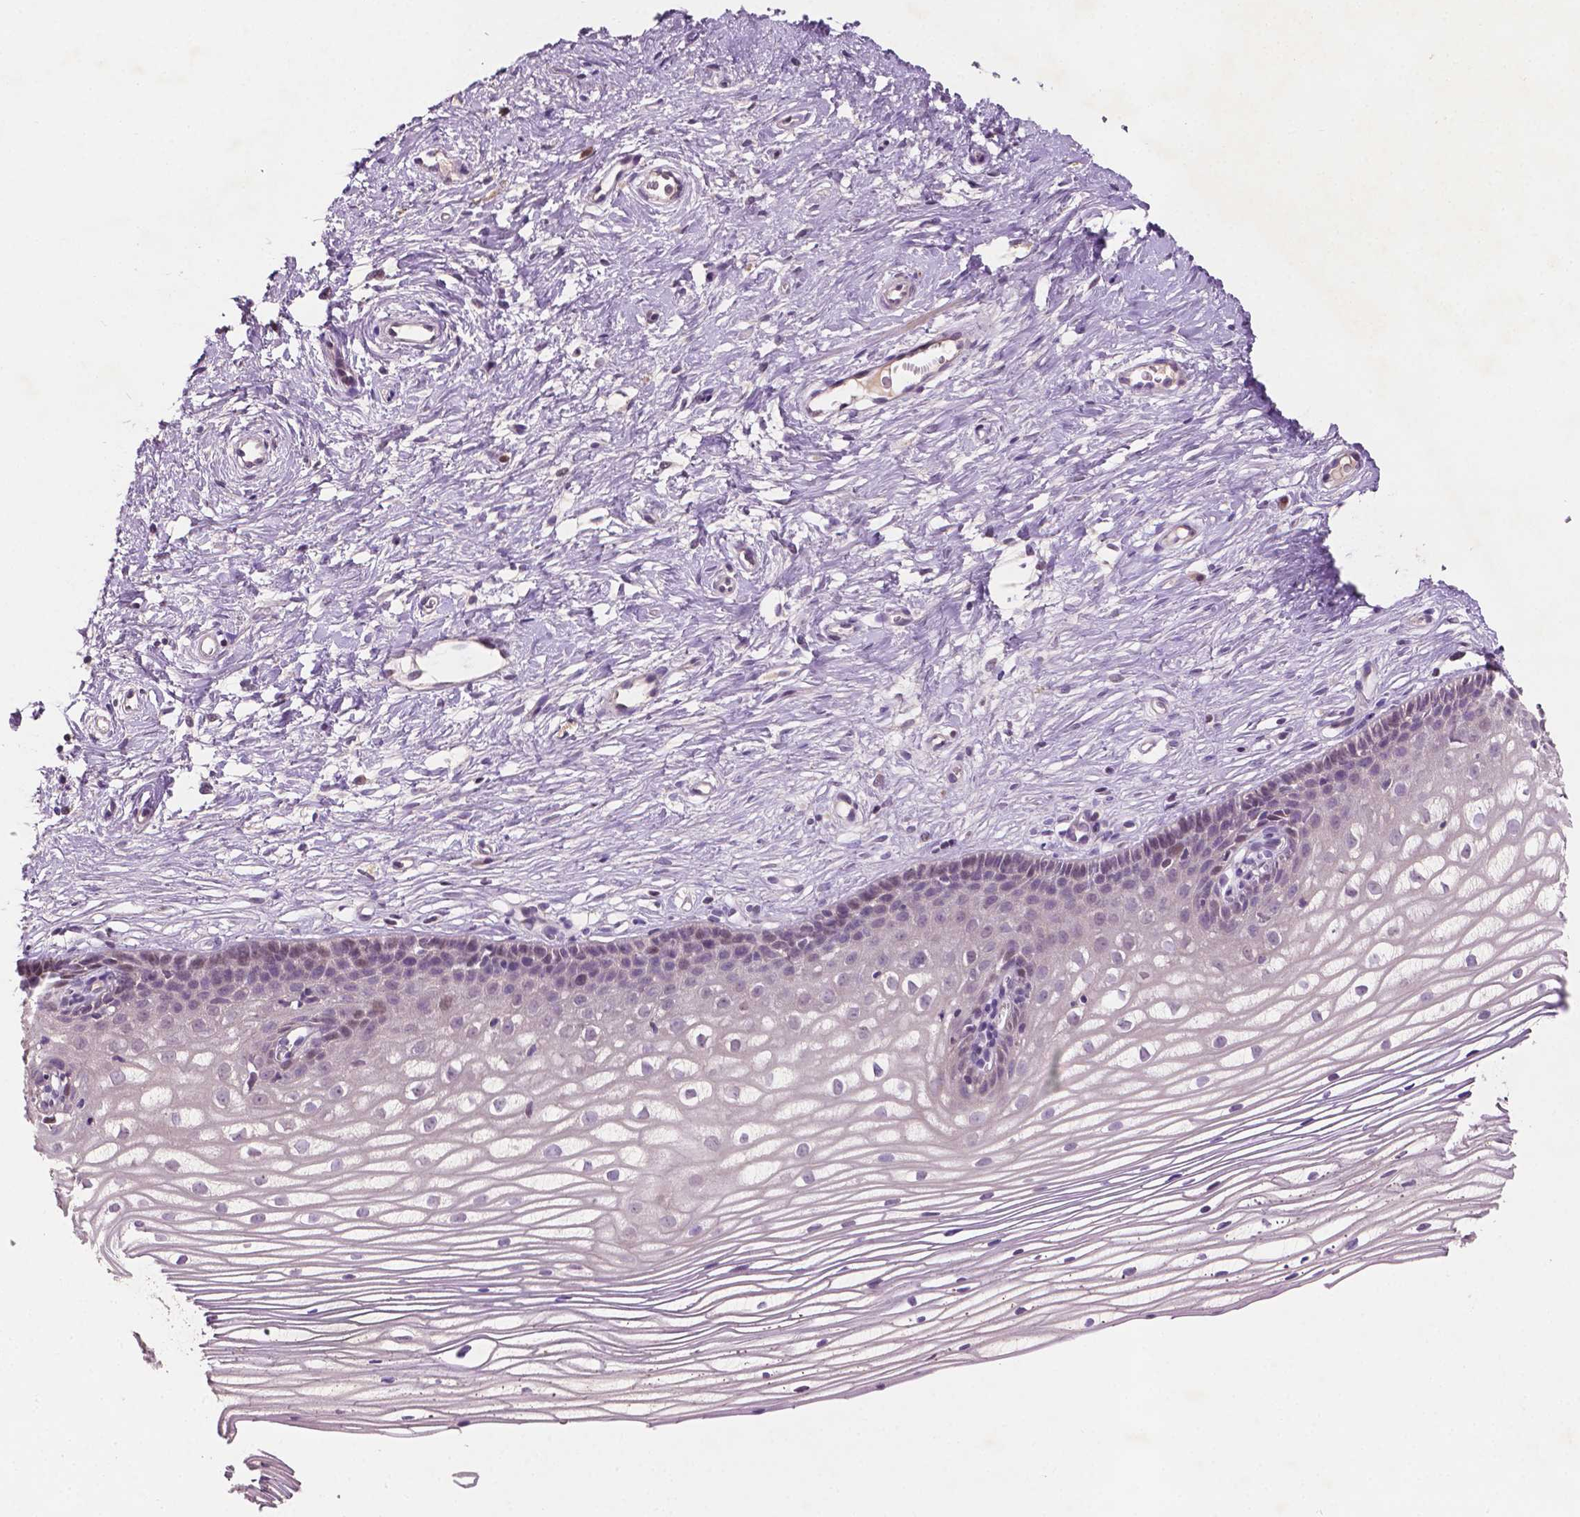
{"staining": {"intensity": "negative", "quantity": "none", "location": "none"}, "tissue": "cervix", "cell_type": "Glandular cells", "image_type": "normal", "snomed": [{"axis": "morphology", "description": "Normal tissue, NOS"}, {"axis": "topography", "description": "Cervix"}], "caption": "Glandular cells are negative for brown protein staining in benign cervix. (Brightfield microscopy of DAB (3,3'-diaminobenzidine) immunohistochemistry (IHC) at high magnification).", "gene": "MROH6", "patient": {"sex": "female", "age": 40}}